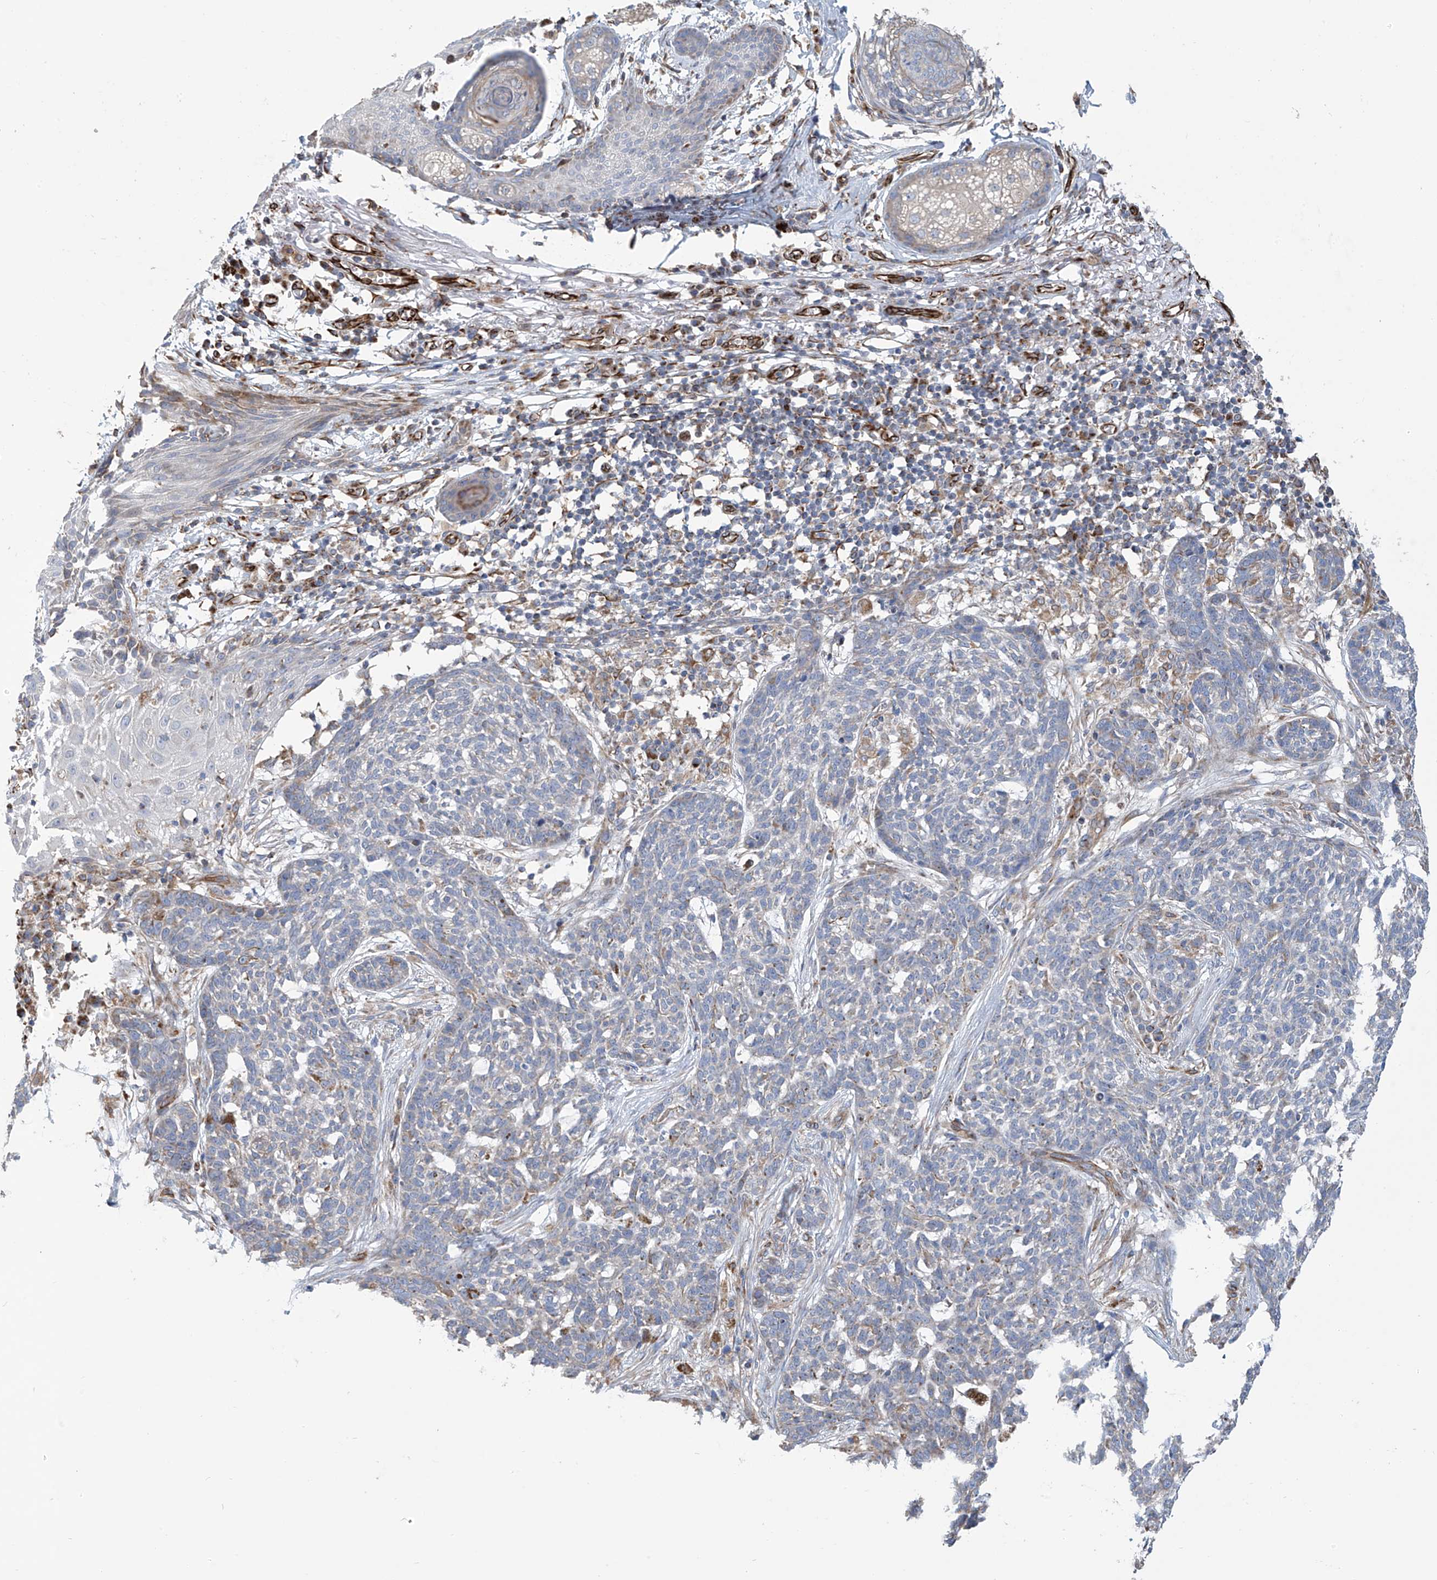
{"staining": {"intensity": "negative", "quantity": "none", "location": "none"}, "tissue": "skin cancer", "cell_type": "Tumor cells", "image_type": "cancer", "snomed": [{"axis": "morphology", "description": "Basal cell carcinoma"}, {"axis": "topography", "description": "Skin"}], "caption": "Image shows no significant protein staining in tumor cells of basal cell carcinoma (skin).", "gene": "EIF5B", "patient": {"sex": "male", "age": 85}}